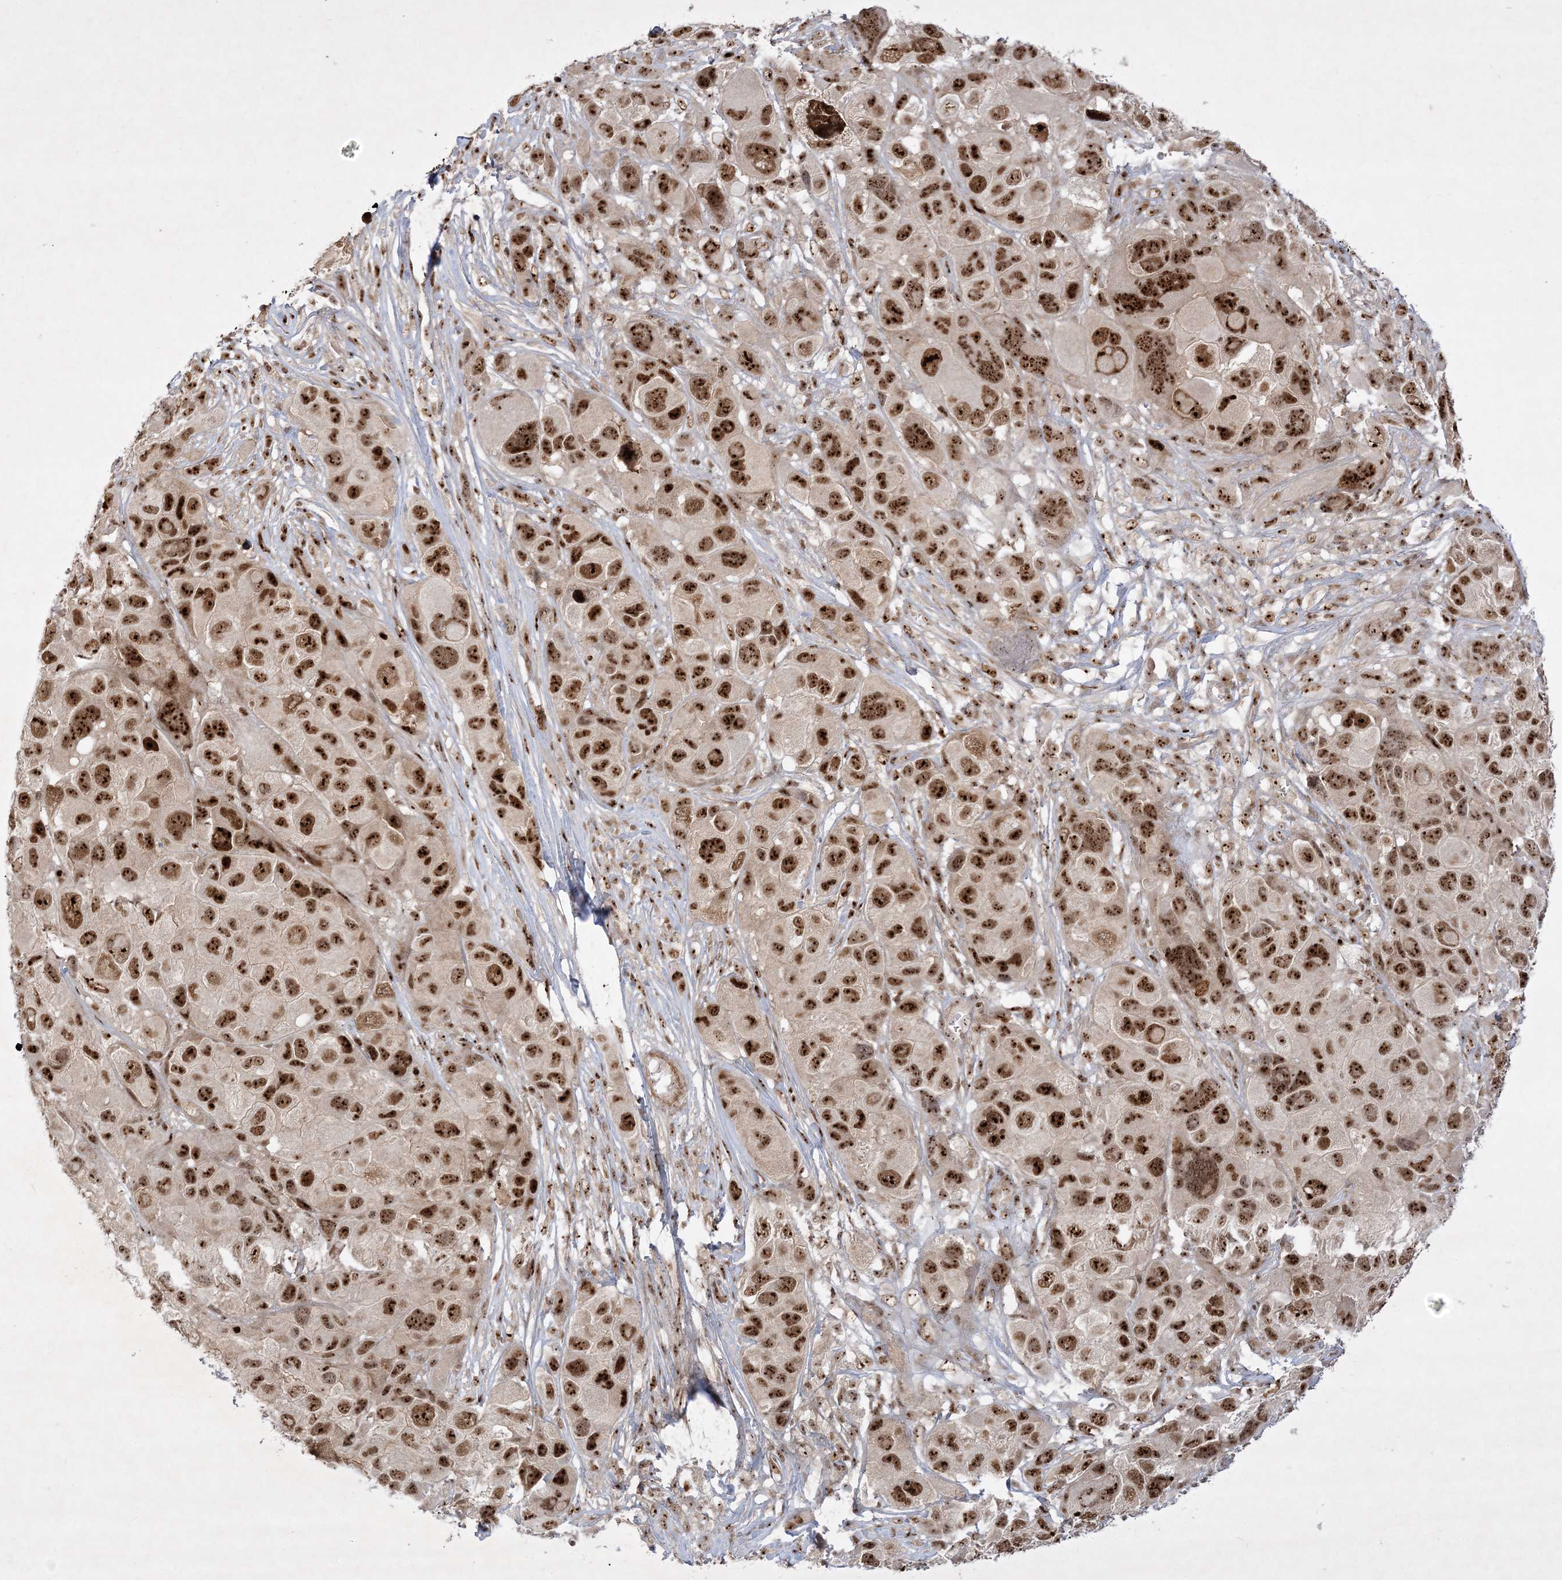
{"staining": {"intensity": "strong", "quantity": ">75%", "location": "nuclear"}, "tissue": "melanoma", "cell_type": "Tumor cells", "image_type": "cancer", "snomed": [{"axis": "morphology", "description": "Malignant melanoma, NOS"}, {"axis": "topography", "description": "Skin of trunk"}], "caption": "Immunohistochemistry image of neoplastic tissue: malignant melanoma stained using immunohistochemistry (IHC) exhibits high levels of strong protein expression localized specifically in the nuclear of tumor cells, appearing as a nuclear brown color.", "gene": "NPM3", "patient": {"sex": "male", "age": 71}}